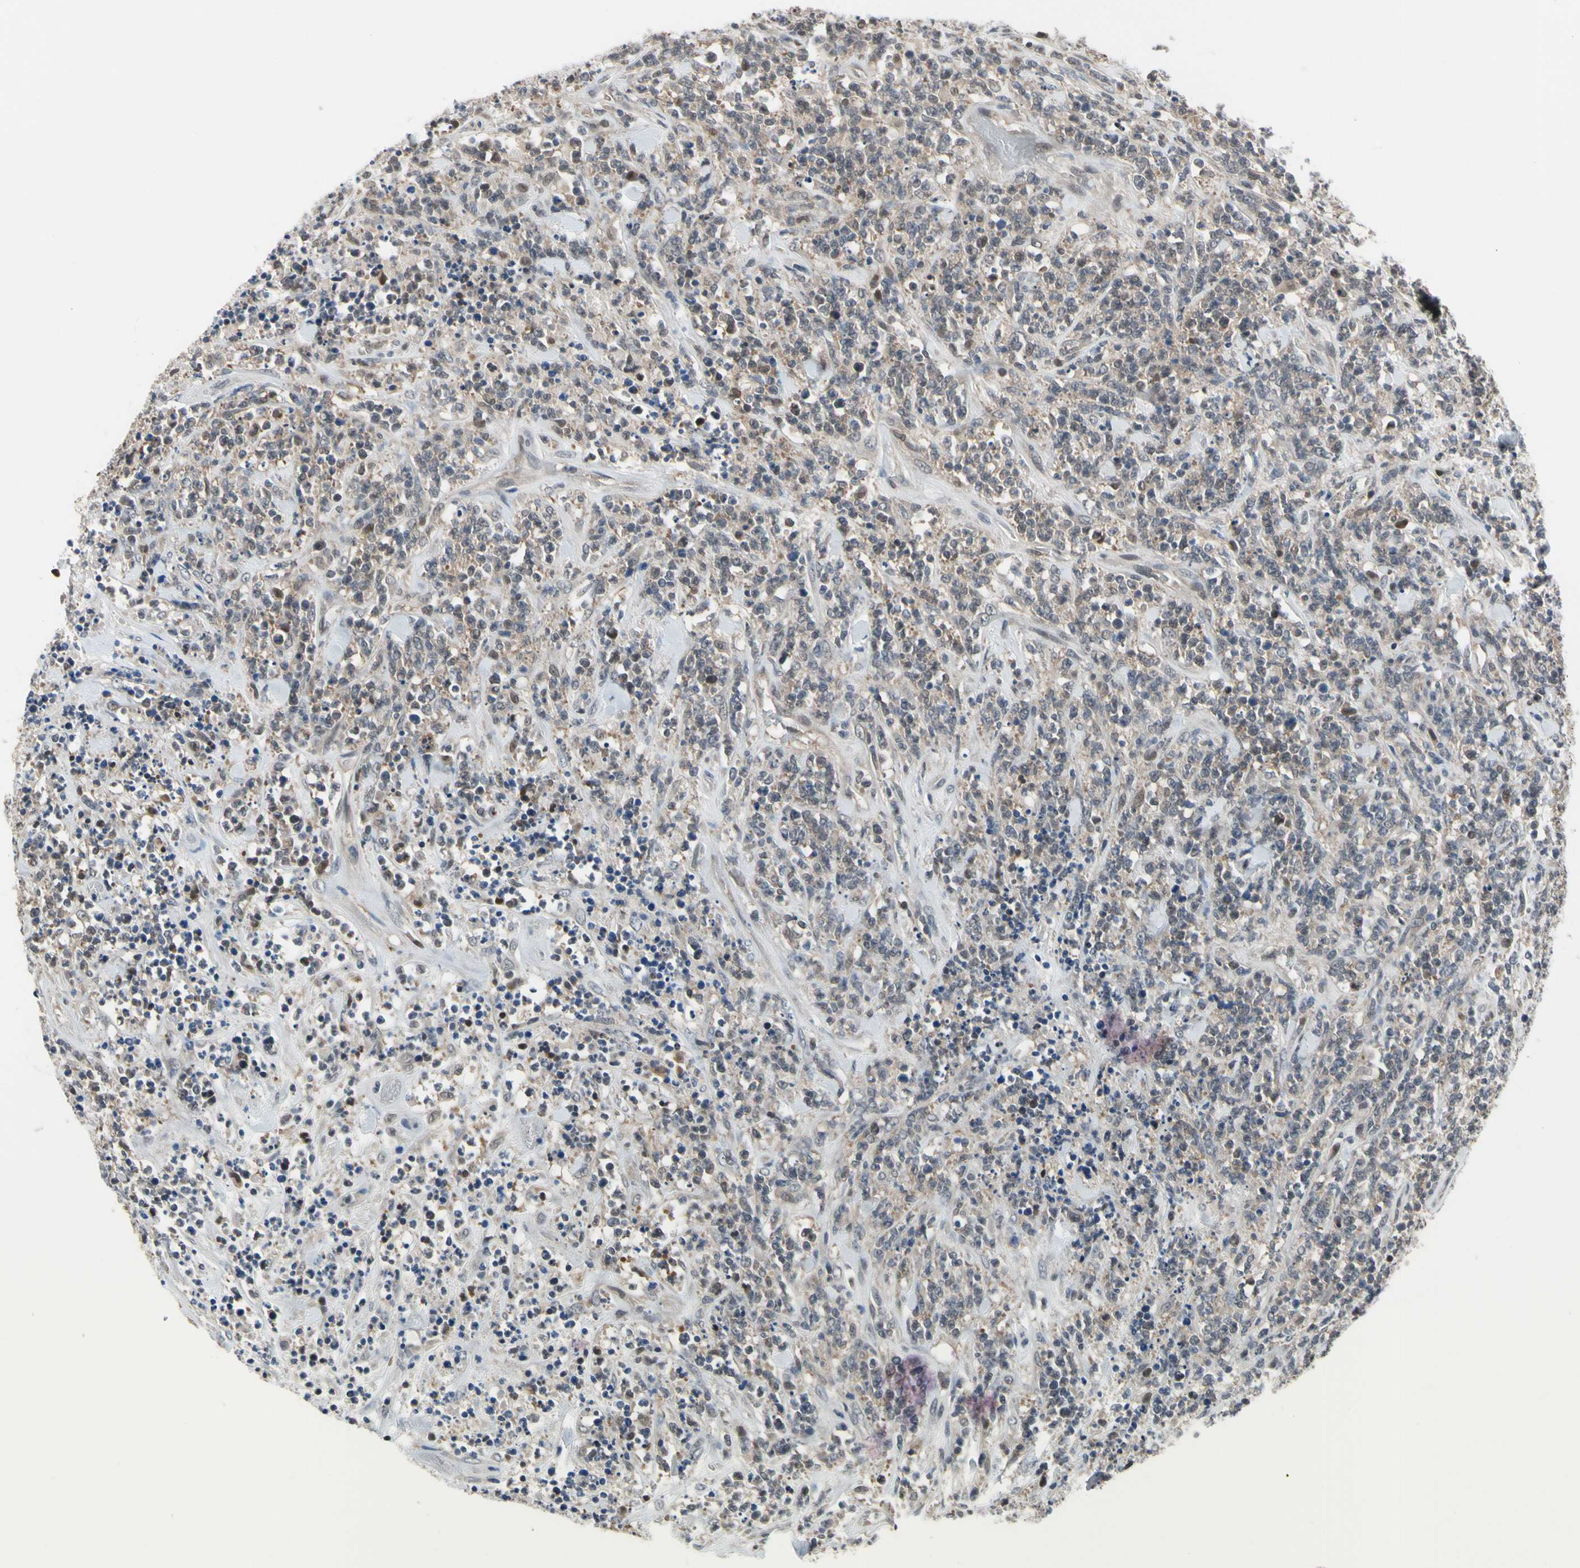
{"staining": {"intensity": "weak", "quantity": "<25%", "location": "nuclear"}, "tissue": "lymphoma", "cell_type": "Tumor cells", "image_type": "cancer", "snomed": [{"axis": "morphology", "description": "Malignant lymphoma, non-Hodgkin's type, High grade"}, {"axis": "topography", "description": "Soft tissue"}], "caption": "Tumor cells are negative for brown protein staining in high-grade malignant lymphoma, non-Hodgkin's type. (IHC, brightfield microscopy, high magnification).", "gene": "HSPA4", "patient": {"sex": "male", "age": 18}}